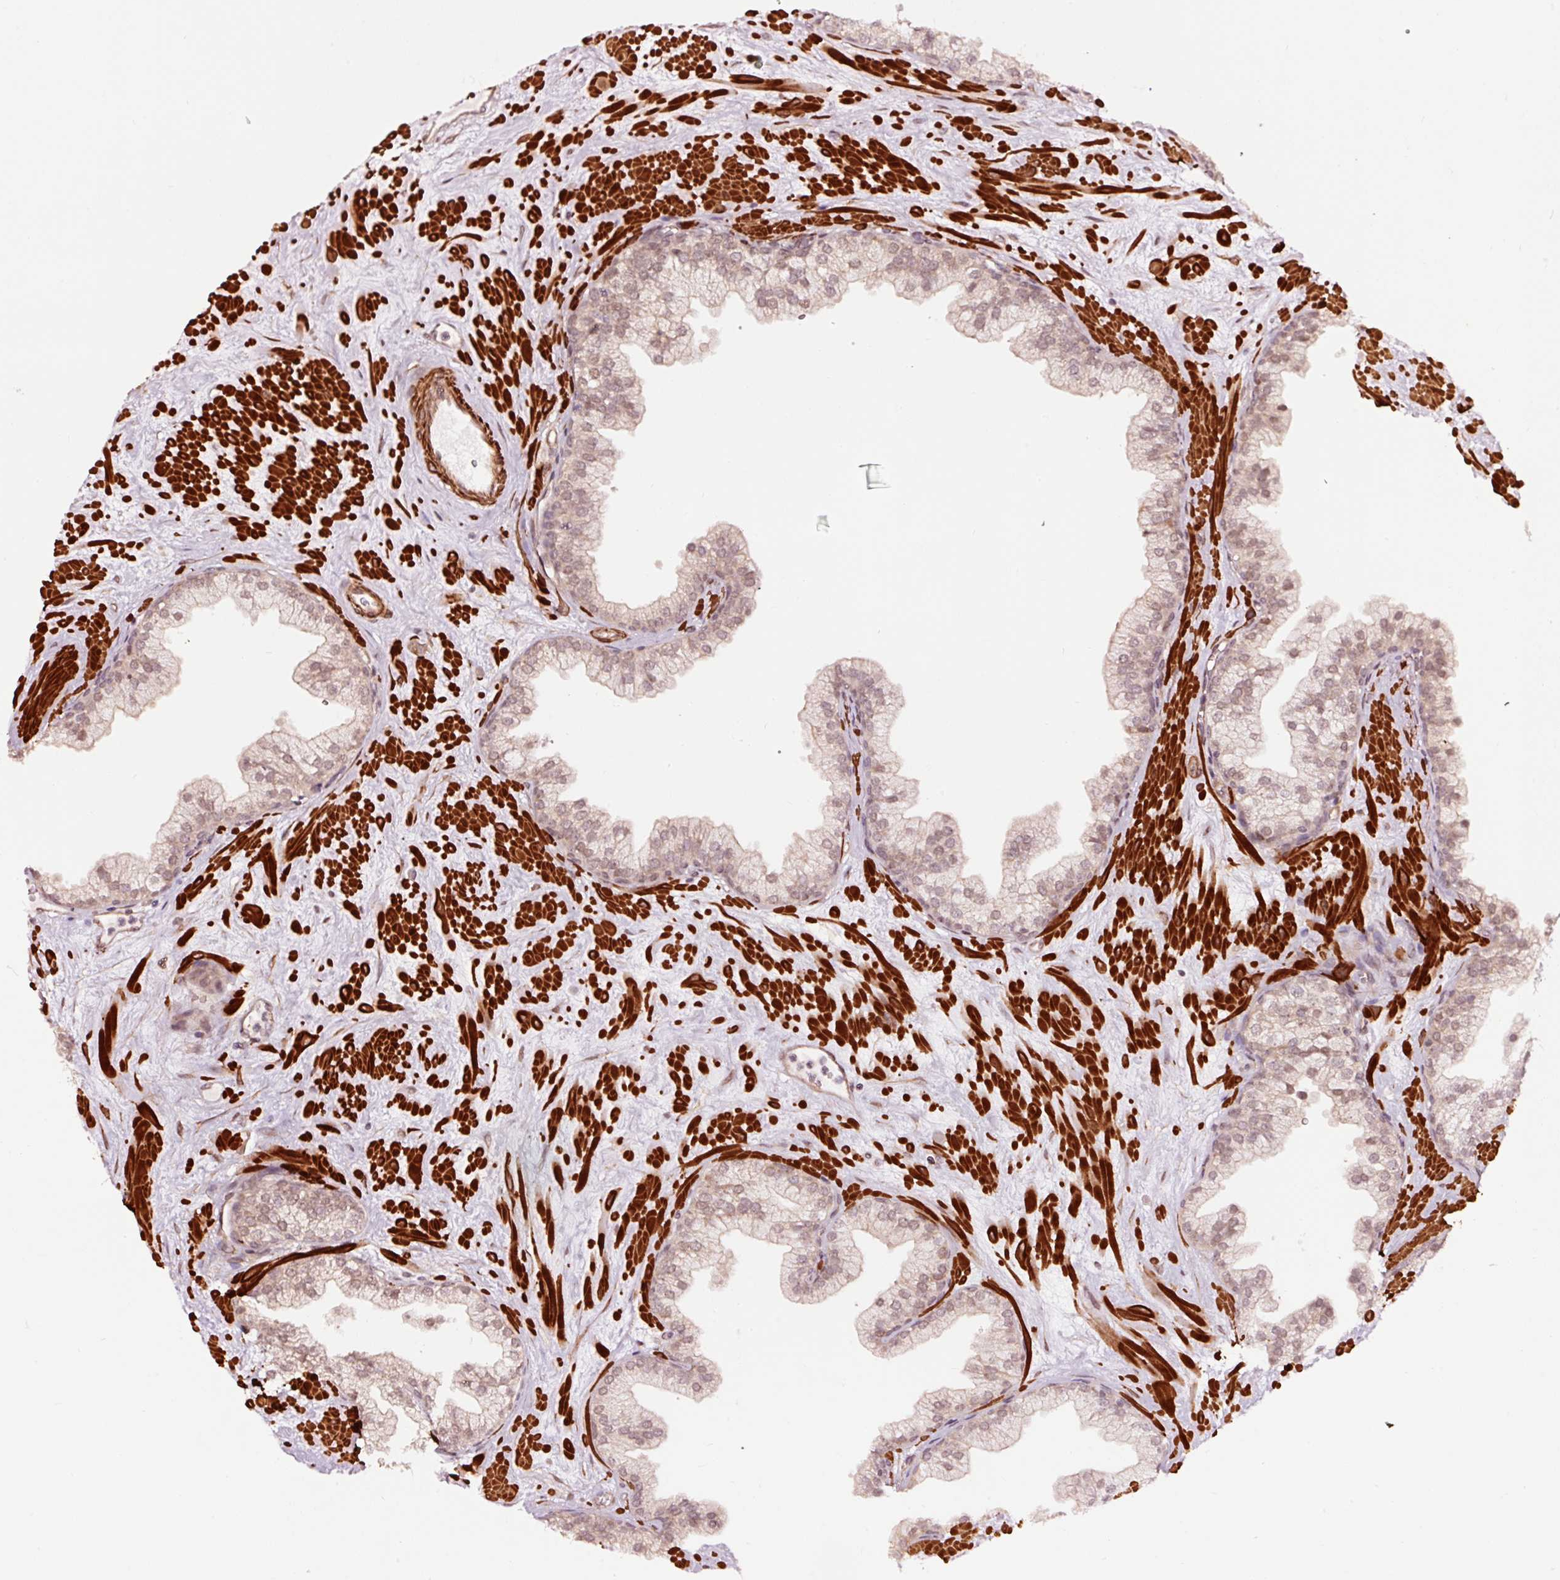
{"staining": {"intensity": "weak", "quantity": "25%-75%", "location": "nuclear"}, "tissue": "prostate", "cell_type": "Glandular cells", "image_type": "normal", "snomed": [{"axis": "morphology", "description": "Normal tissue, NOS"}, {"axis": "topography", "description": "Prostate"}, {"axis": "topography", "description": "Peripheral nerve tissue"}], "caption": "DAB (3,3'-diaminobenzidine) immunohistochemical staining of unremarkable prostate exhibits weak nuclear protein expression in about 25%-75% of glandular cells. (IHC, brightfield microscopy, high magnification).", "gene": "TPM1", "patient": {"sex": "male", "age": 61}}